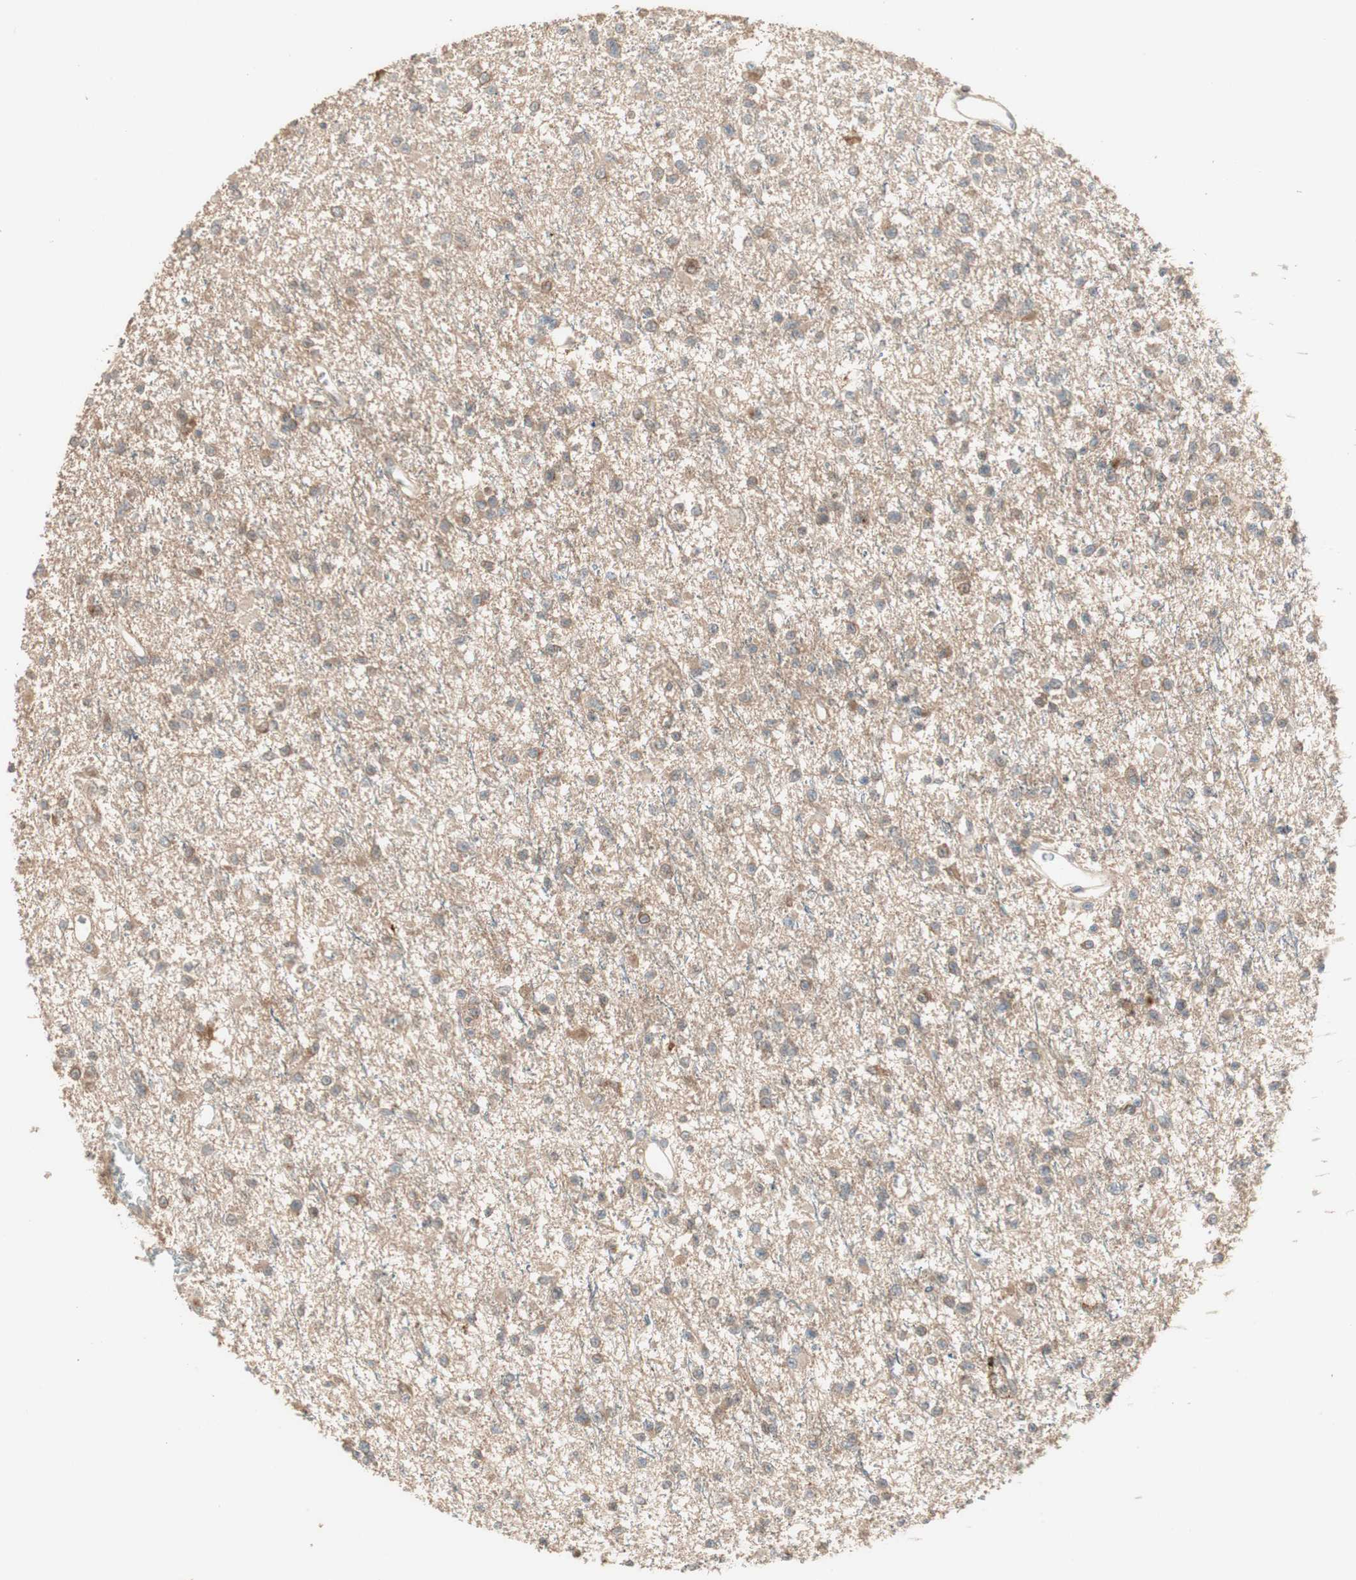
{"staining": {"intensity": "moderate", "quantity": ">75%", "location": "cytoplasmic/membranous"}, "tissue": "glioma", "cell_type": "Tumor cells", "image_type": "cancer", "snomed": [{"axis": "morphology", "description": "Glioma, malignant, Low grade"}, {"axis": "topography", "description": "Brain"}], "caption": "Immunohistochemistry (IHC) of human malignant glioma (low-grade) demonstrates medium levels of moderate cytoplasmic/membranous expression in approximately >75% of tumor cells. The staining was performed using DAB to visualize the protein expression in brown, while the nuclei were stained in blue with hematoxylin (Magnification: 20x).", "gene": "RARRES1", "patient": {"sex": "female", "age": 22}}